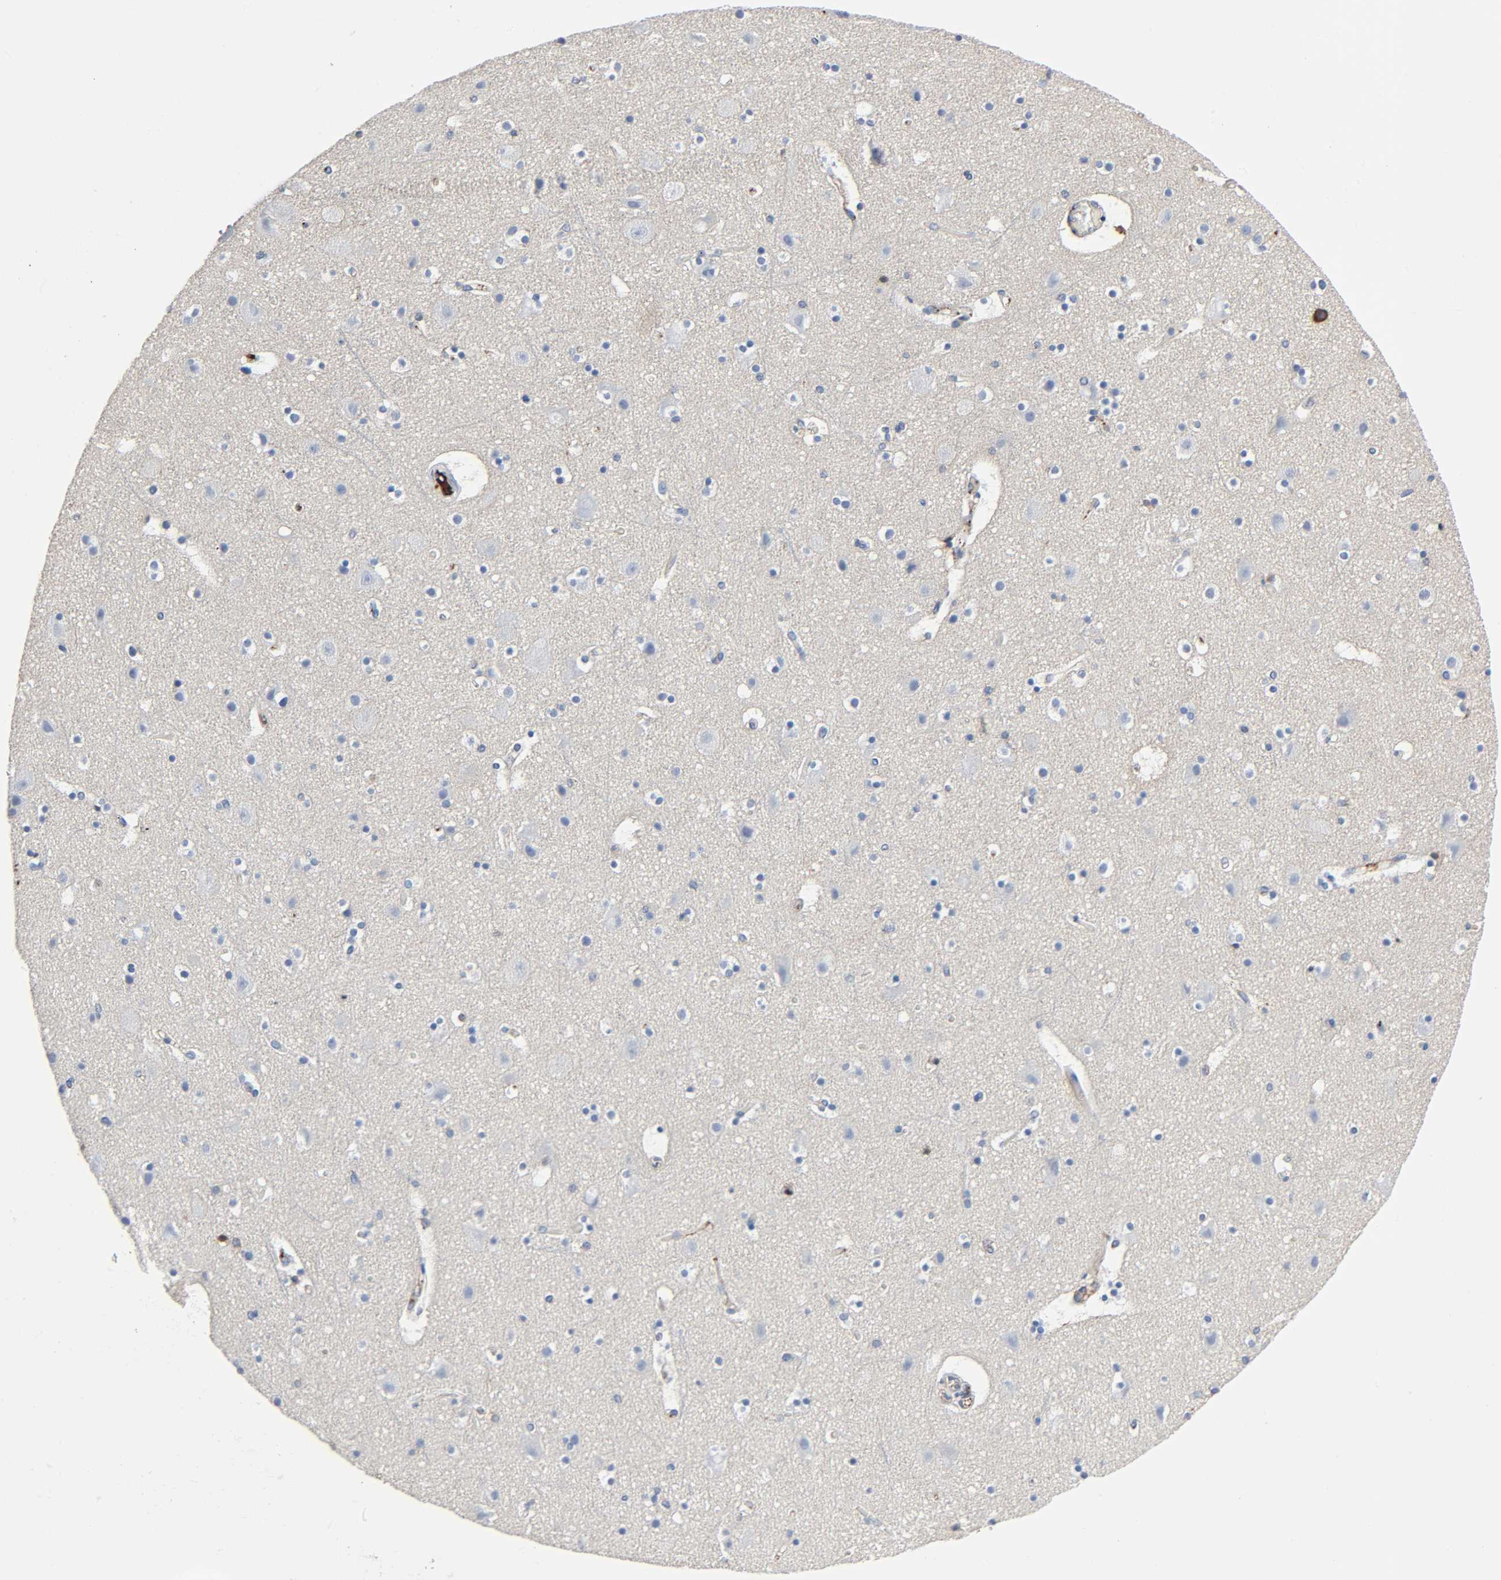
{"staining": {"intensity": "negative", "quantity": "none", "location": "none"}, "tissue": "cerebral cortex", "cell_type": "Endothelial cells", "image_type": "normal", "snomed": [{"axis": "morphology", "description": "Normal tissue, NOS"}, {"axis": "topography", "description": "Cerebral cortex"}], "caption": "Immunohistochemistry histopathology image of unremarkable human cerebral cortex stained for a protein (brown), which exhibits no positivity in endothelial cells. (DAB (3,3'-diaminobenzidine) IHC, high magnification).", "gene": "C3", "patient": {"sex": "male", "age": 45}}